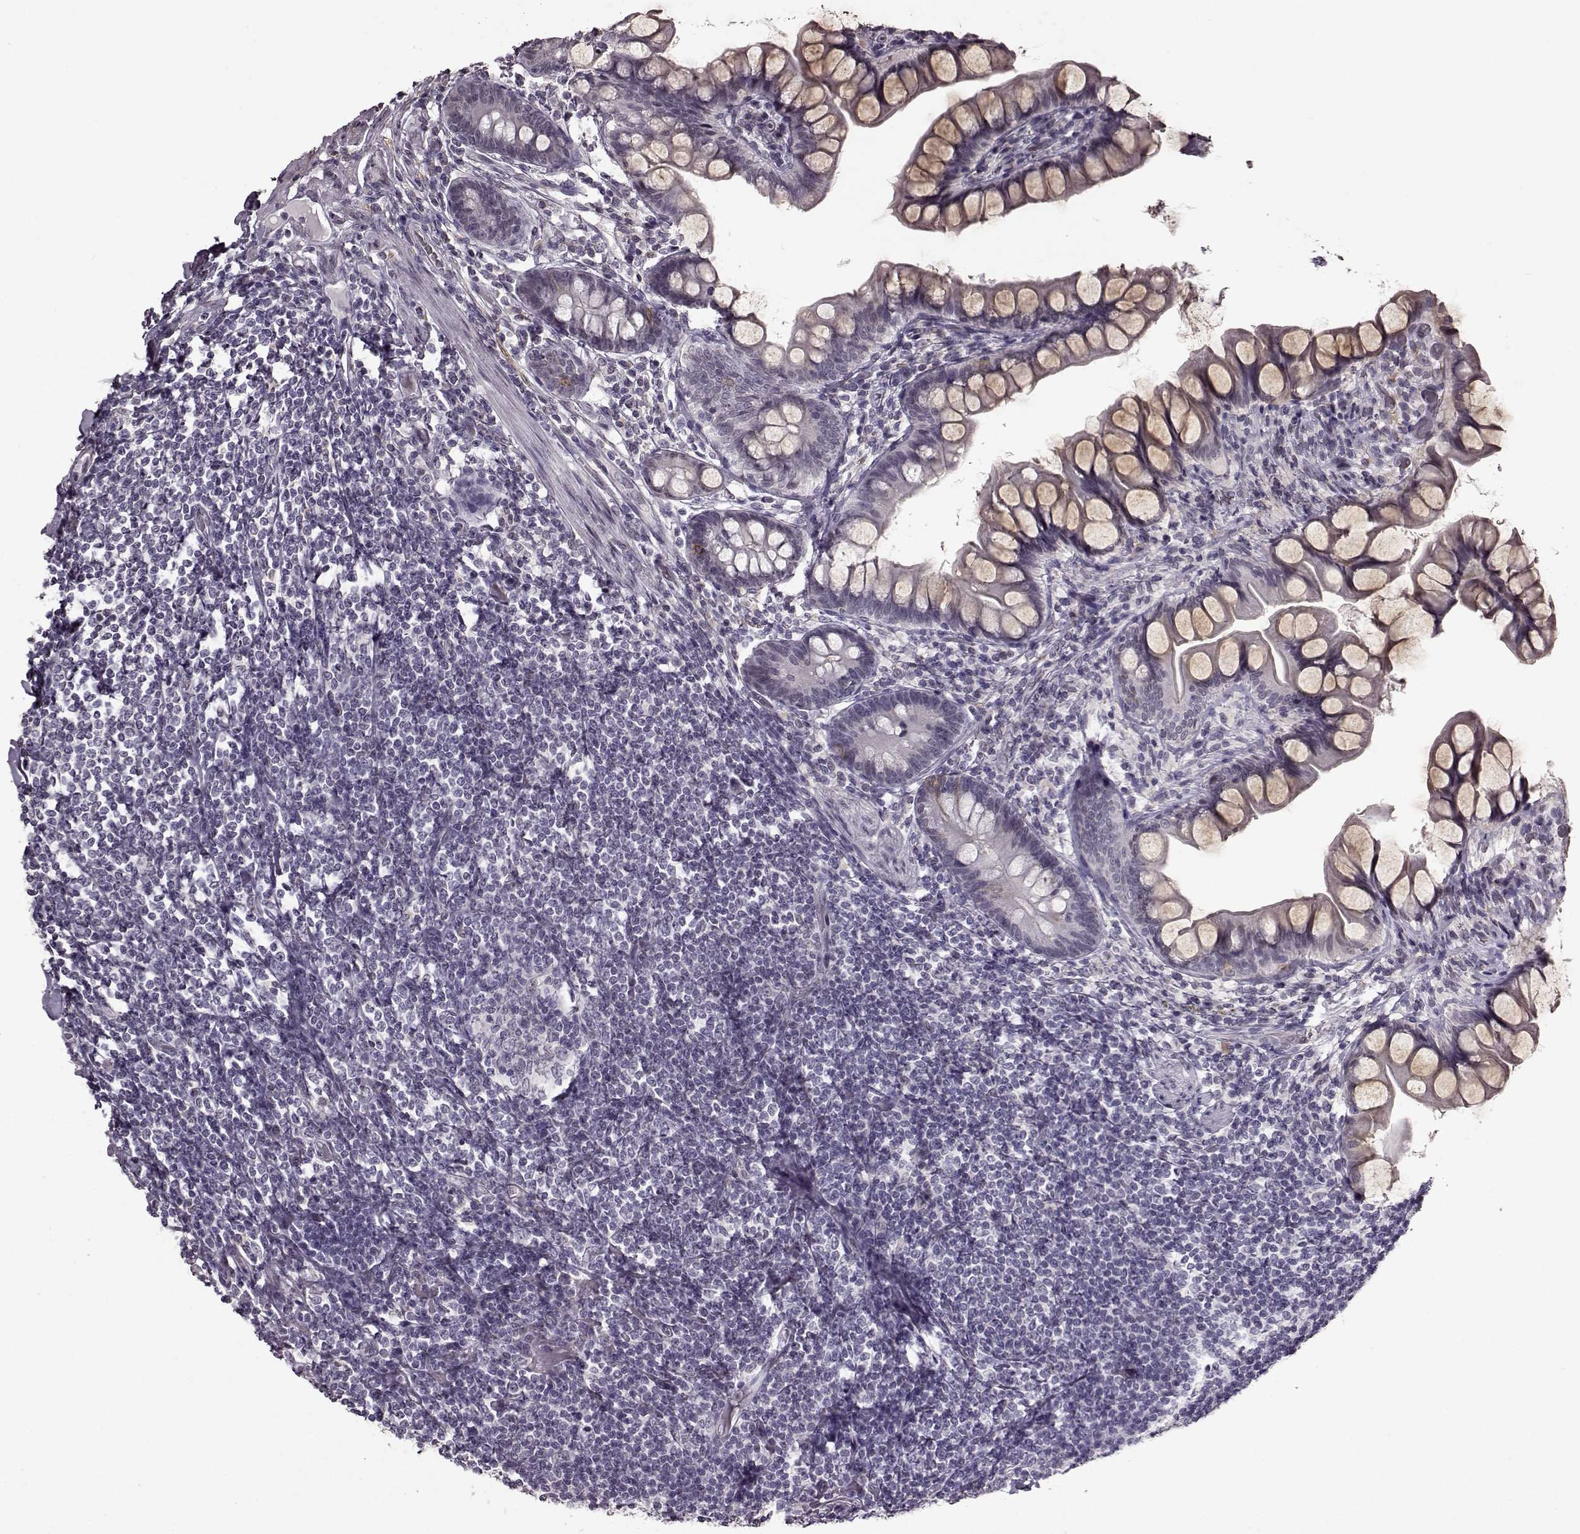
{"staining": {"intensity": "weak", "quantity": "<25%", "location": "cytoplasmic/membranous"}, "tissue": "small intestine", "cell_type": "Glandular cells", "image_type": "normal", "snomed": [{"axis": "morphology", "description": "Normal tissue, NOS"}, {"axis": "topography", "description": "Small intestine"}], "caption": "High magnification brightfield microscopy of normal small intestine stained with DAB (brown) and counterstained with hematoxylin (blue): glandular cells show no significant staining. (Brightfield microscopy of DAB immunohistochemistry (IHC) at high magnification).", "gene": "STX1A", "patient": {"sex": "male", "age": 70}}